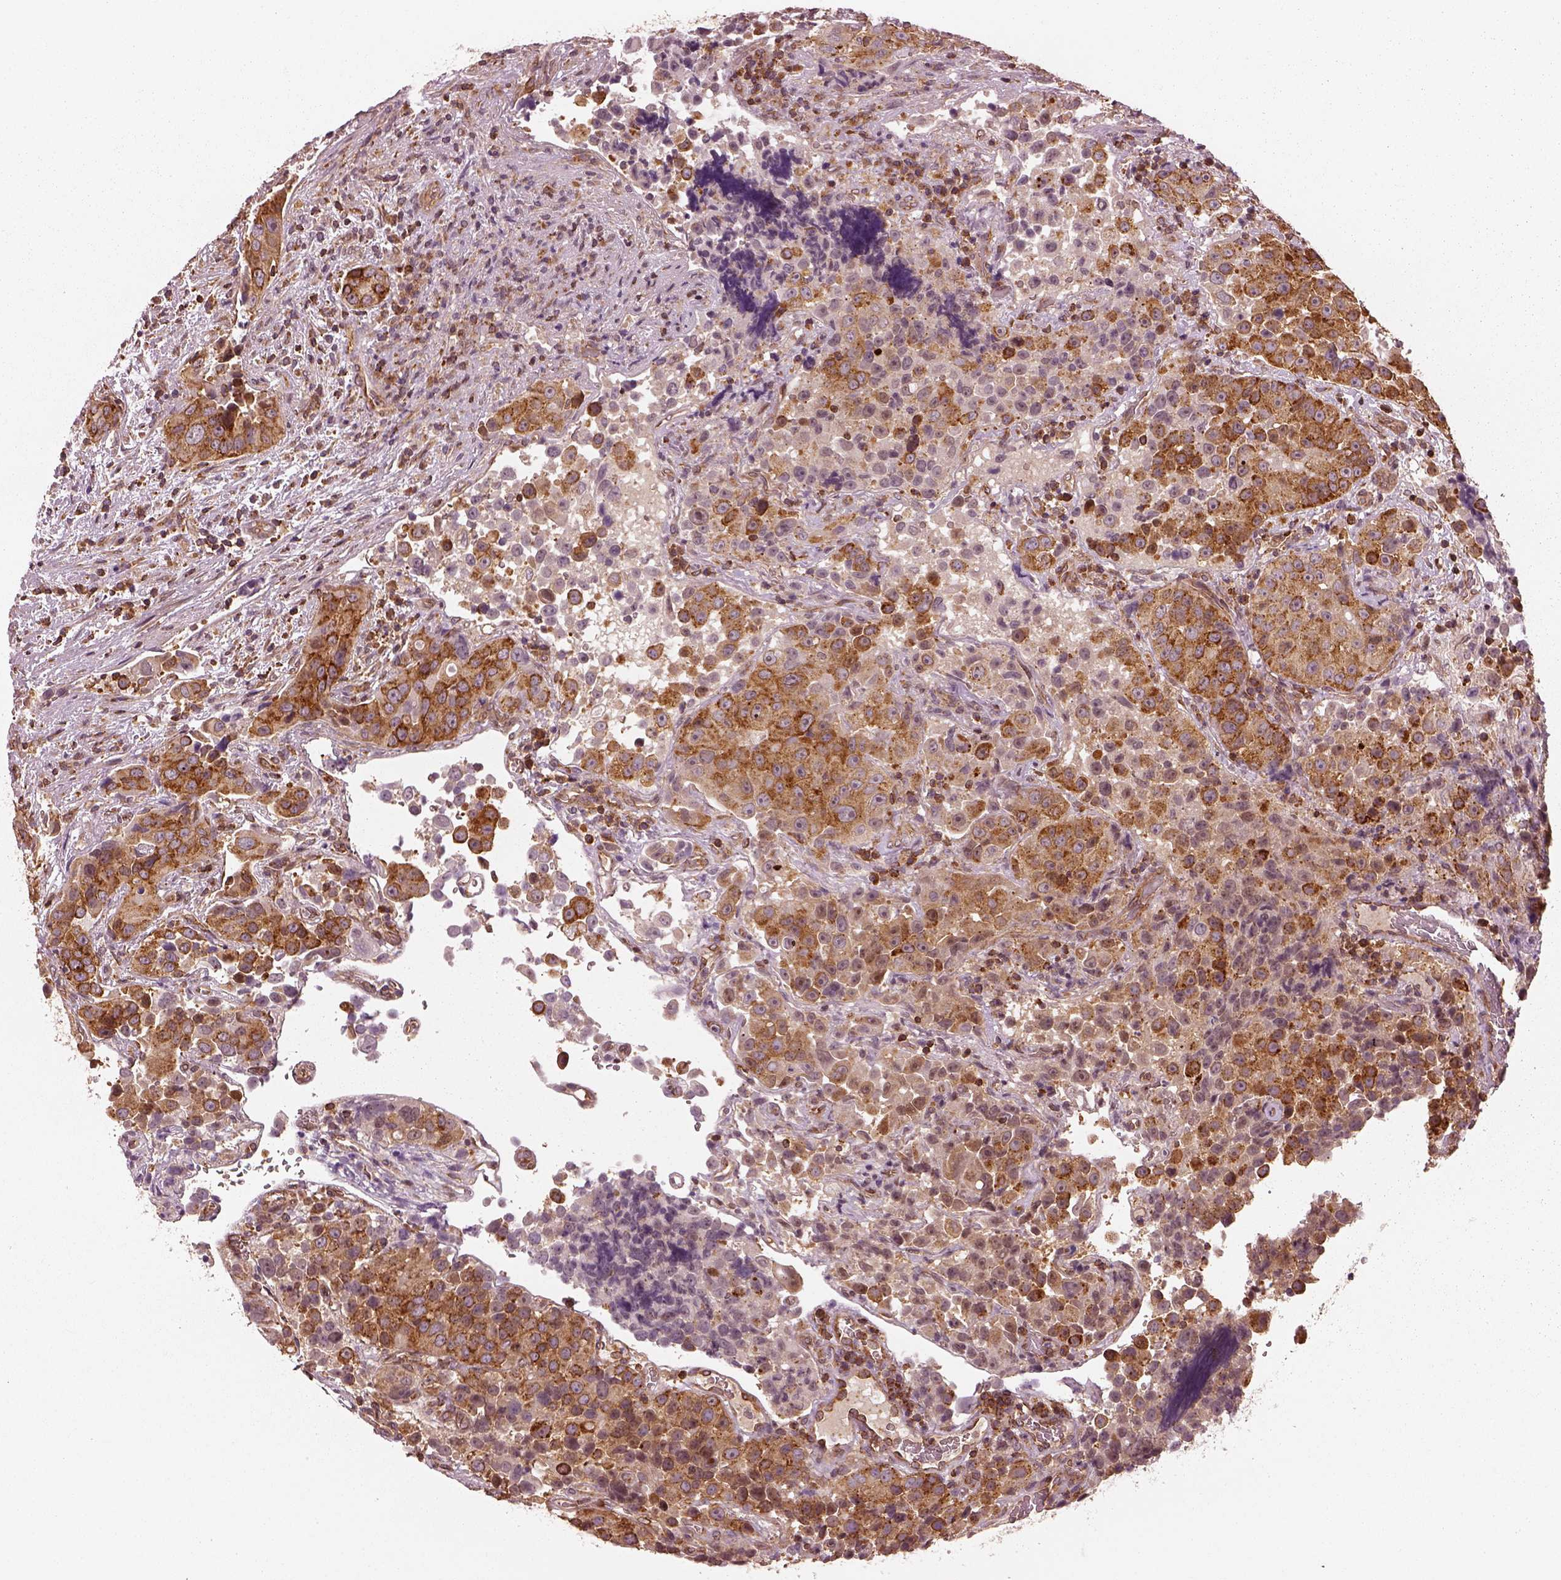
{"staining": {"intensity": "moderate", "quantity": ">75%", "location": "cytoplasmic/membranous"}, "tissue": "urothelial cancer", "cell_type": "Tumor cells", "image_type": "cancer", "snomed": [{"axis": "morphology", "description": "Urothelial carcinoma, NOS"}, {"axis": "topography", "description": "Urinary bladder"}], "caption": "Protein expression analysis of urothelial cancer shows moderate cytoplasmic/membranous positivity in approximately >75% of tumor cells. The staining was performed using DAB (3,3'-diaminobenzidine) to visualize the protein expression in brown, while the nuclei were stained in blue with hematoxylin (Magnification: 20x).", "gene": "LSM14A", "patient": {"sex": "male", "age": 52}}